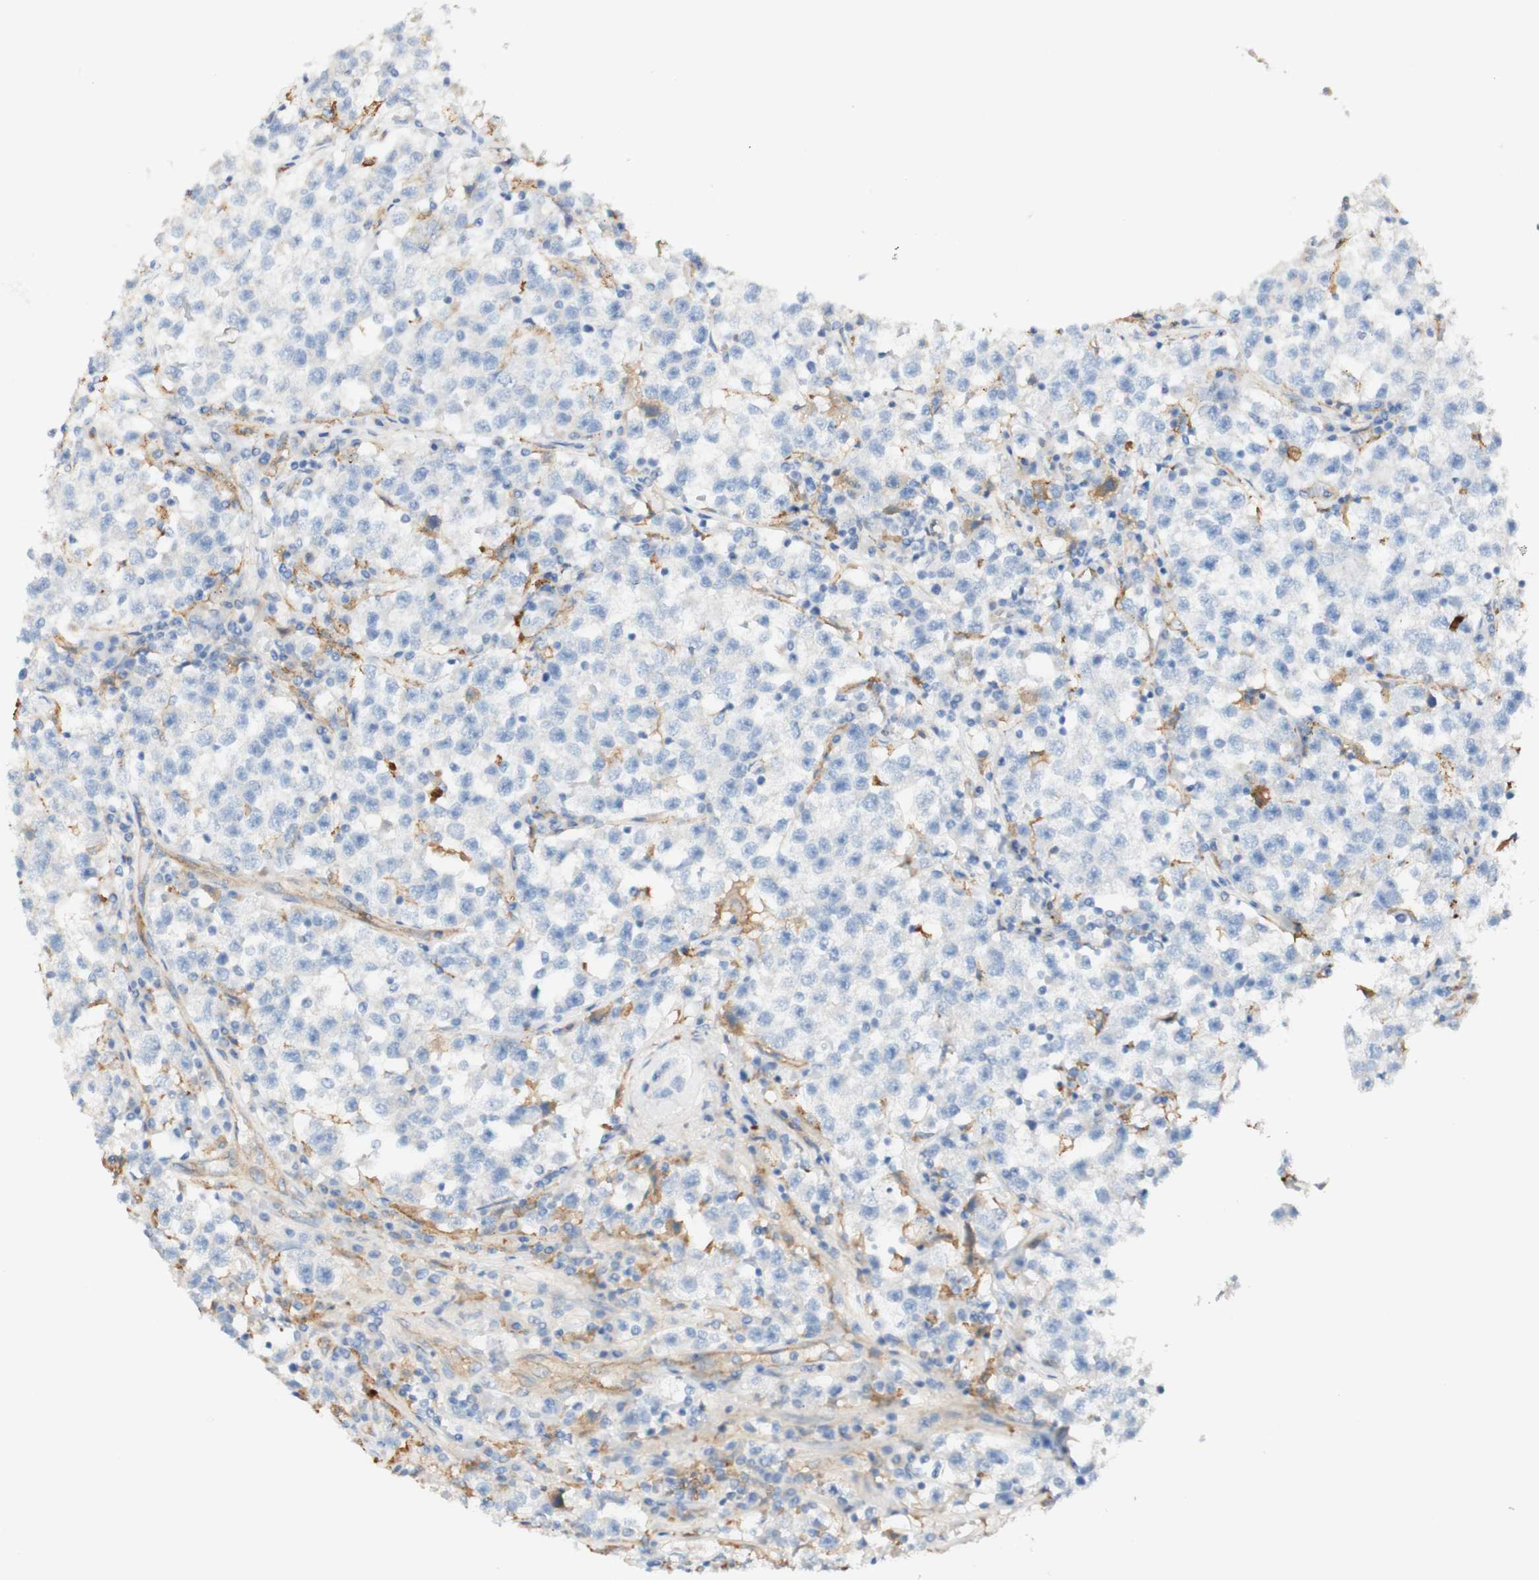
{"staining": {"intensity": "weak", "quantity": "<25%", "location": "cytoplasmic/membranous"}, "tissue": "testis cancer", "cell_type": "Tumor cells", "image_type": "cancer", "snomed": [{"axis": "morphology", "description": "Seminoma, NOS"}, {"axis": "topography", "description": "Testis"}], "caption": "IHC micrograph of neoplastic tissue: human testis cancer (seminoma) stained with DAB exhibits no significant protein staining in tumor cells.", "gene": "FCGRT", "patient": {"sex": "male", "age": 22}}